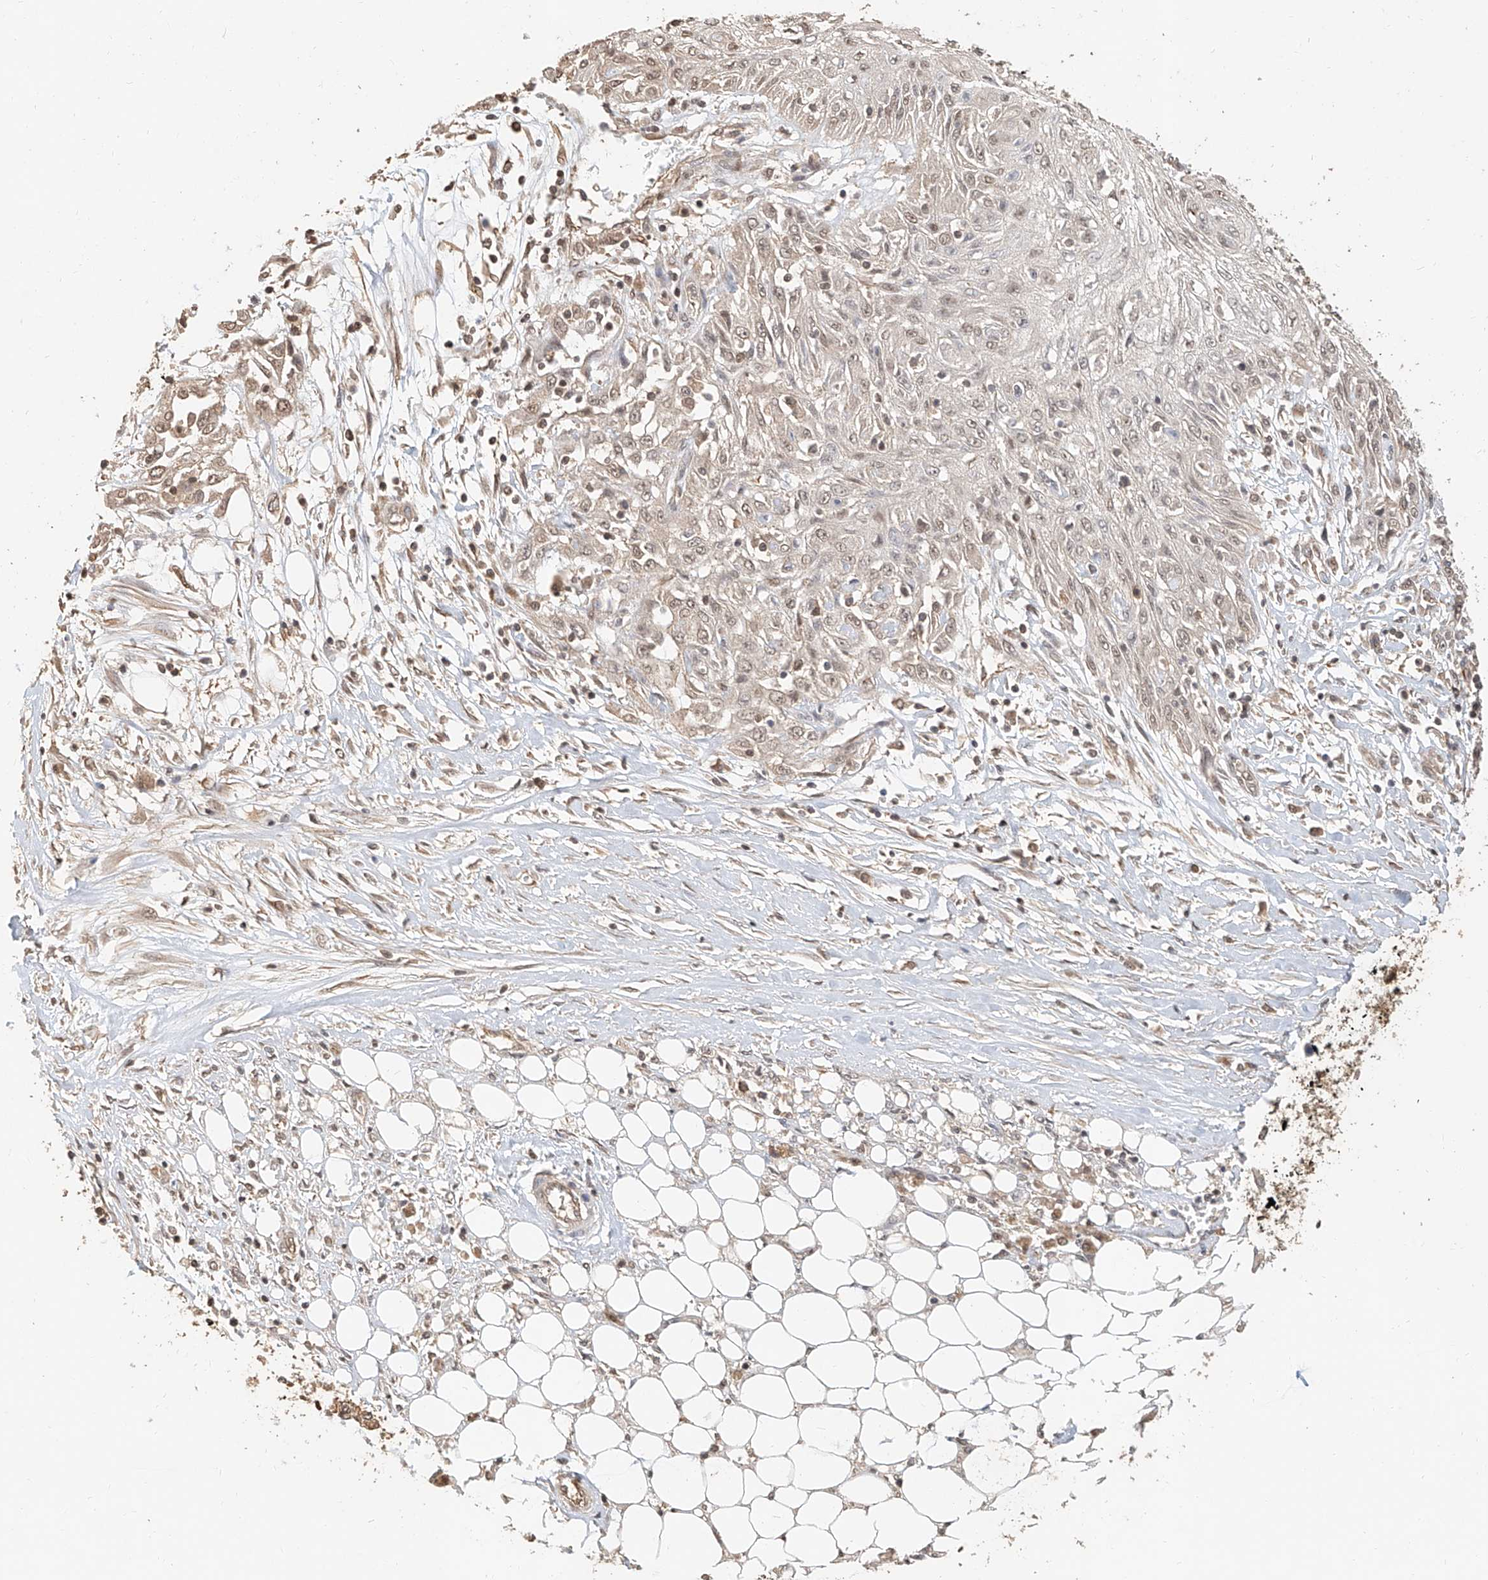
{"staining": {"intensity": "weak", "quantity": "<25%", "location": "nuclear"}, "tissue": "skin cancer", "cell_type": "Tumor cells", "image_type": "cancer", "snomed": [{"axis": "morphology", "description": "Squamous cell carcinoma, NOS"}, {"axis": "morphology", "description": "Squamous cell carcinoma, metastatic, NOS"}, {"axis": "topography", "description": "Skin"}, {"axis": "topography", "description": "Lymph node"}], "caption": "Immunohistochemical staining of human skin squamous cell carcinoma reveals no significant staining in tumor cells. (DAB (3,3'-diaminobenzidine) immunohistochemistry visualized using brightfield microscopy, high magnification).", "gene": "NAP1L1", "patient": {"sex": "male", "age": 75}}